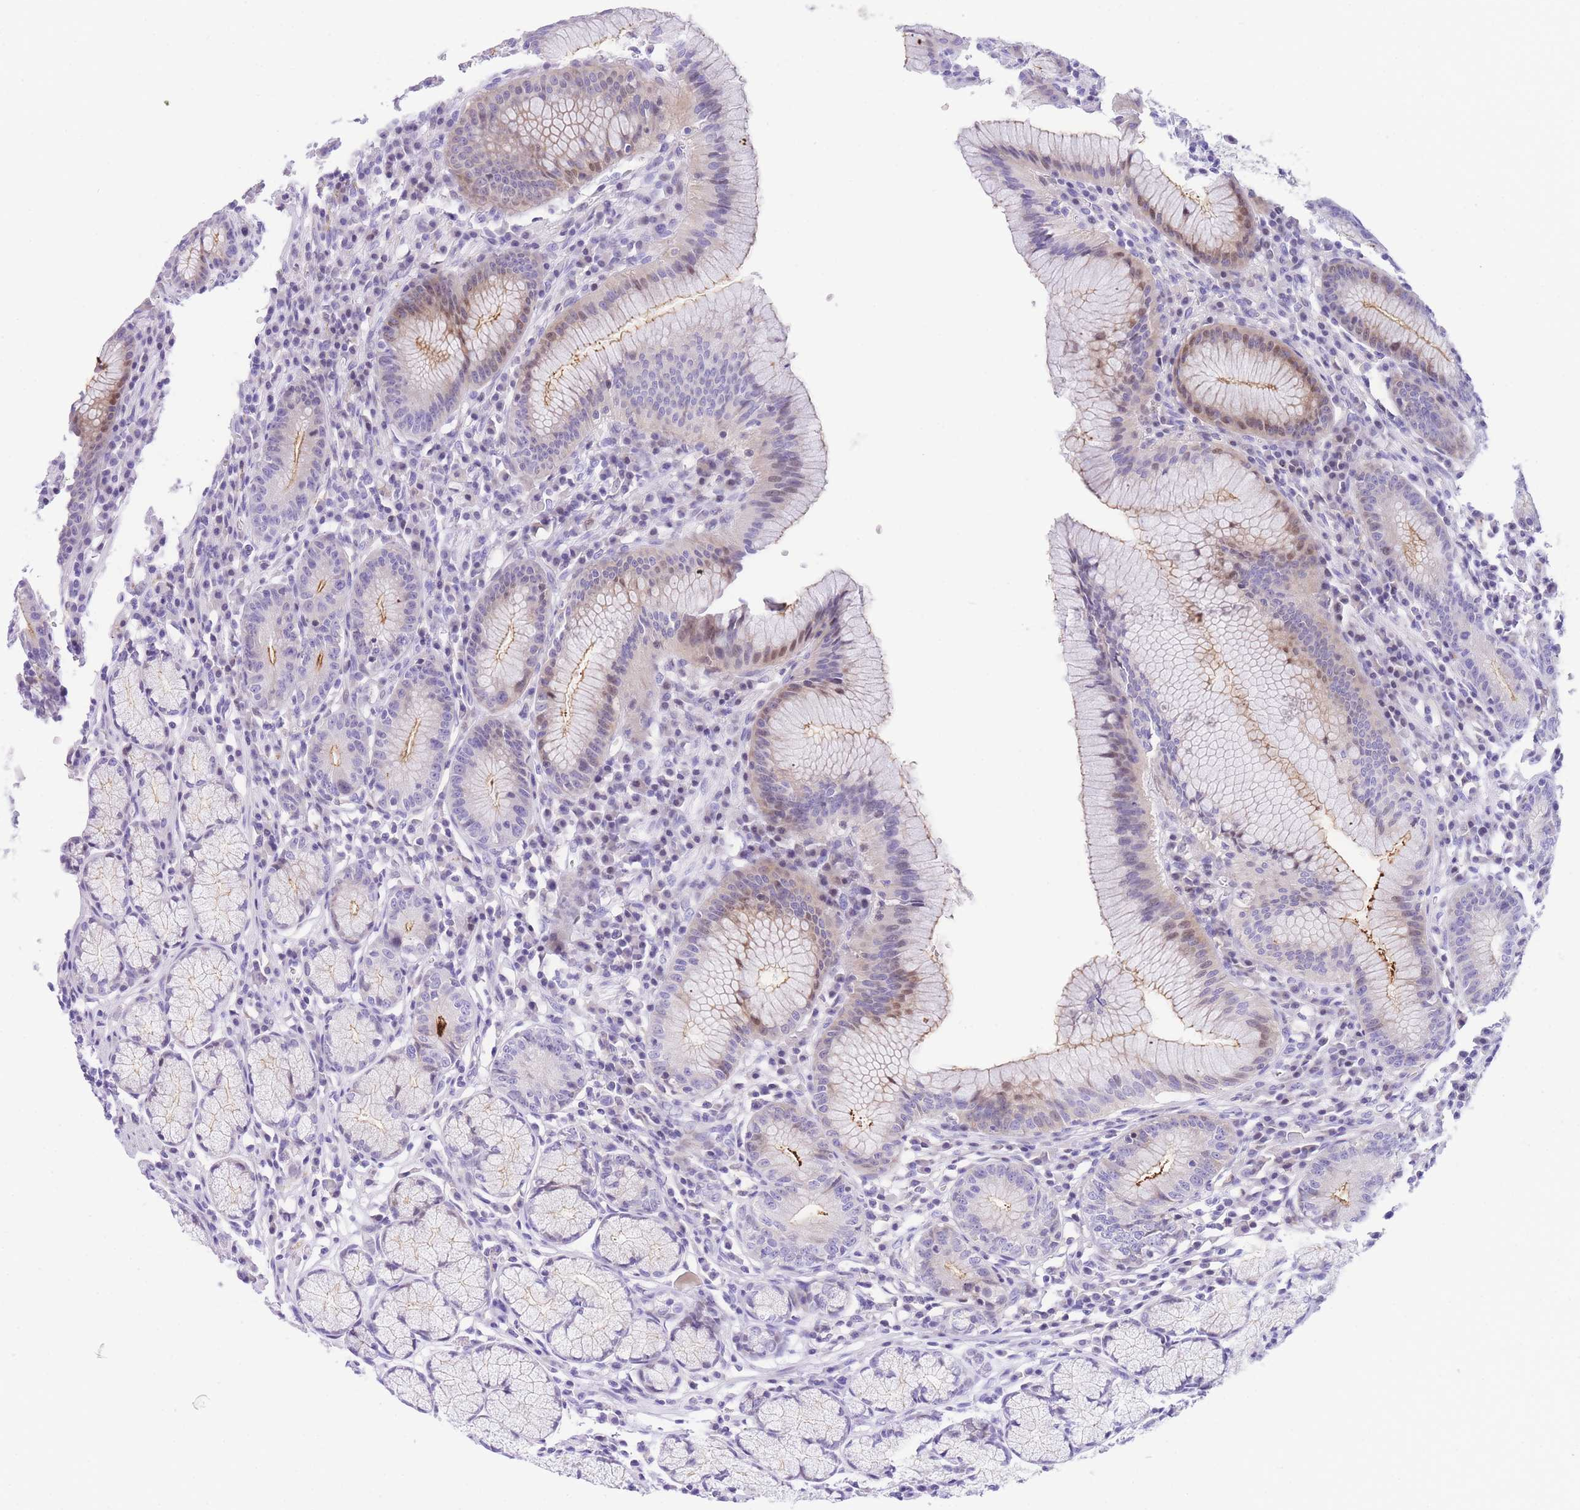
{"staining": {"intensity": "moderate", "quantity": "<25%", "location": "cytoplasmic/membranous"}, "tissue": "stomach", "cell_type": "Glandular cells", "image_type": "normal", "snomed": [{"axis": "morphology", "description": "Normal tissue, NOS"}, {"axis": "topography", "description": "Stomach"}], "caption": "Approximately <25% of glandular cells in unremarkable stomach show moderate cytoplasmic/membranous protein staining as visualized by brown immunohistochemical staining.", "gene": "TIFAB", "patient": {"sex": "male", "age": 55}}